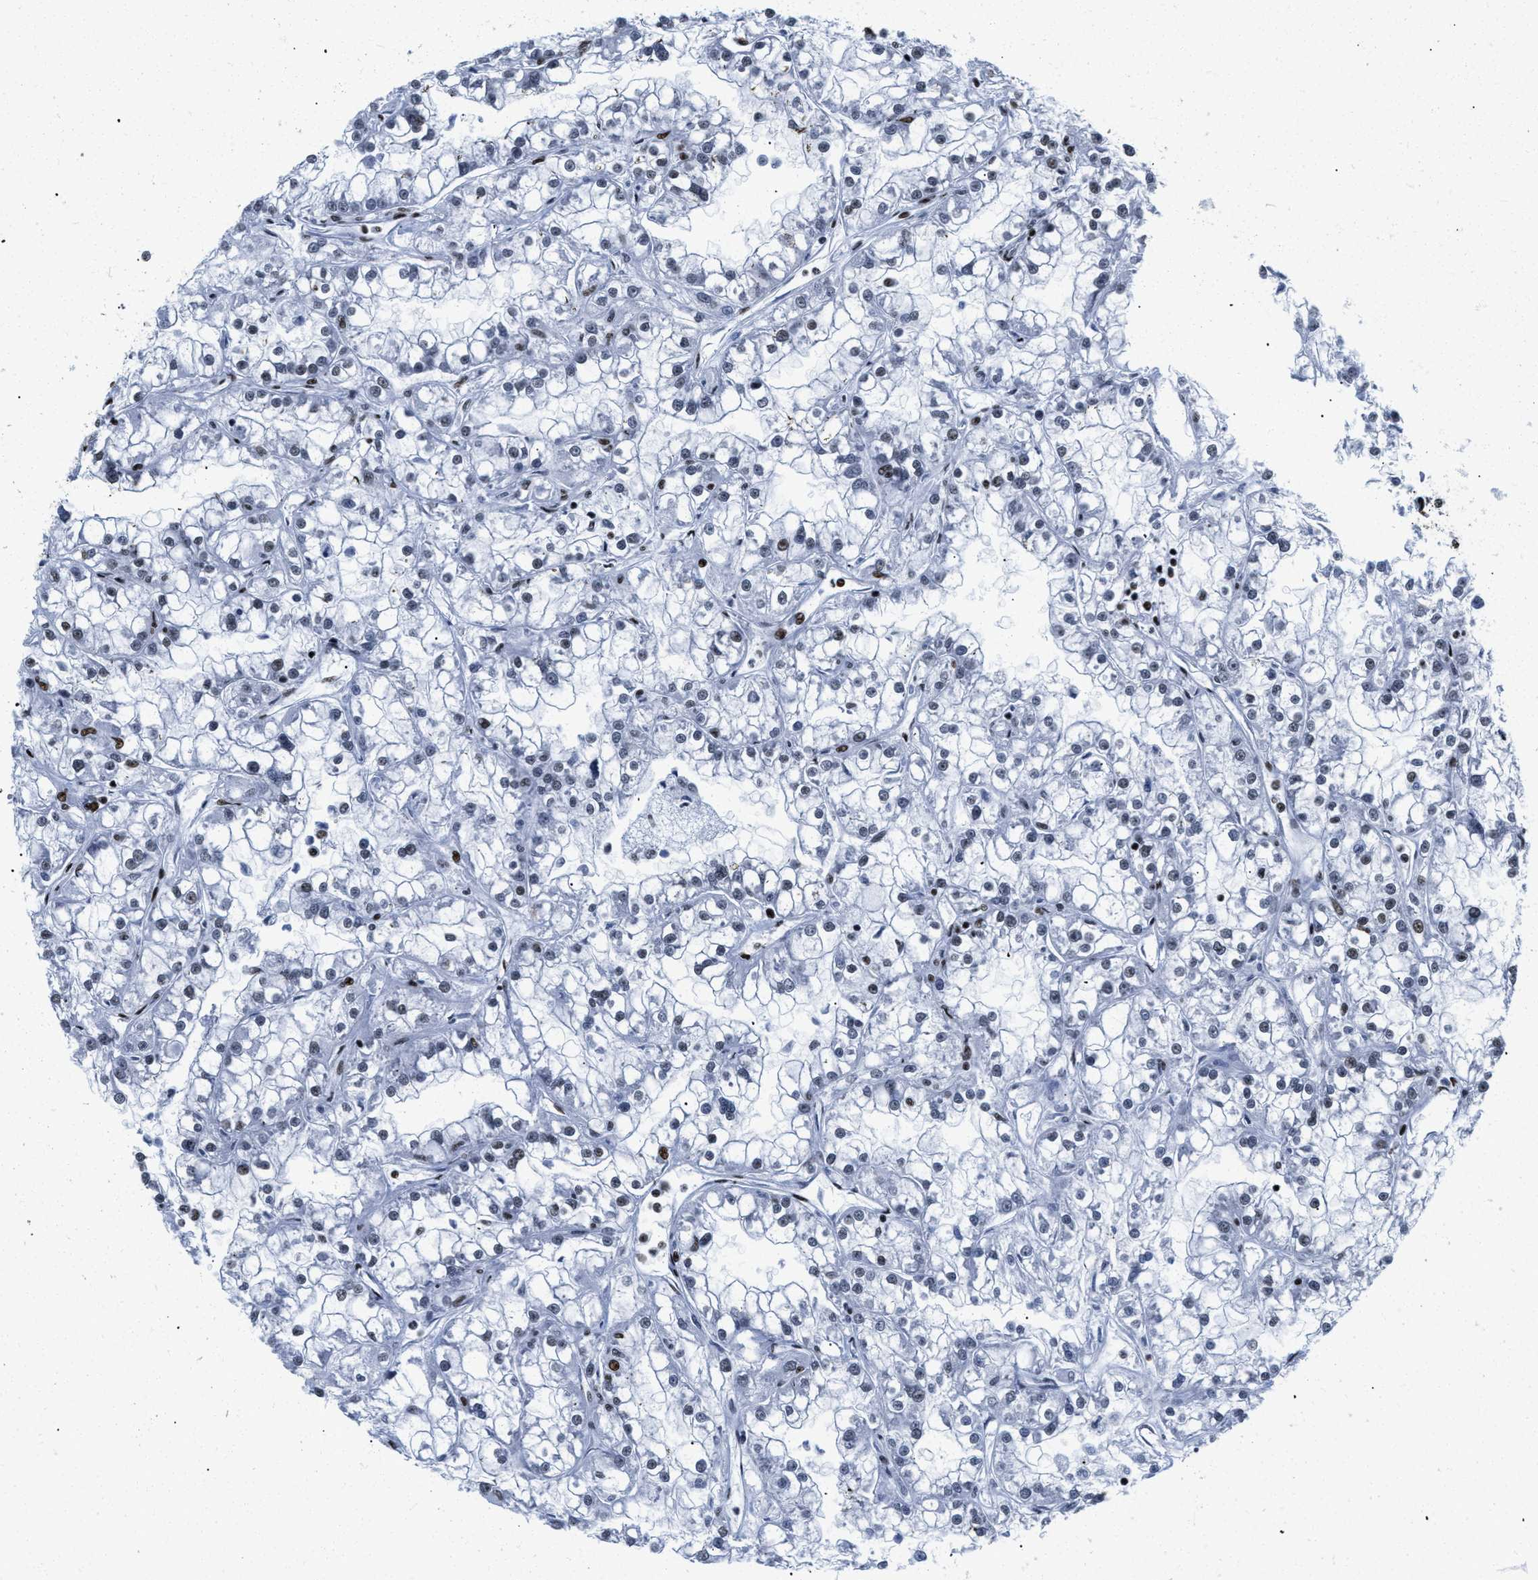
{"staining": {"intensity": "moderate", "quantity": "<25%", "location": "nuclear"}, "tissue": "renal cancer", "cell_type": "Tumor cells", "image_type": "cancer", "snomed": [{"axis": "morphology", "description": "Adenocarcinoma, NOS"}, {"axis": "topography", "description": "Kidney"}], "caption": "Protein staining demonstrates moderate nuclear expression in approximately <25% of tumor cells in adenocarcinoma (renal).", "gene": "CREB1", "patient": {"sex": "female", "age": 52}}